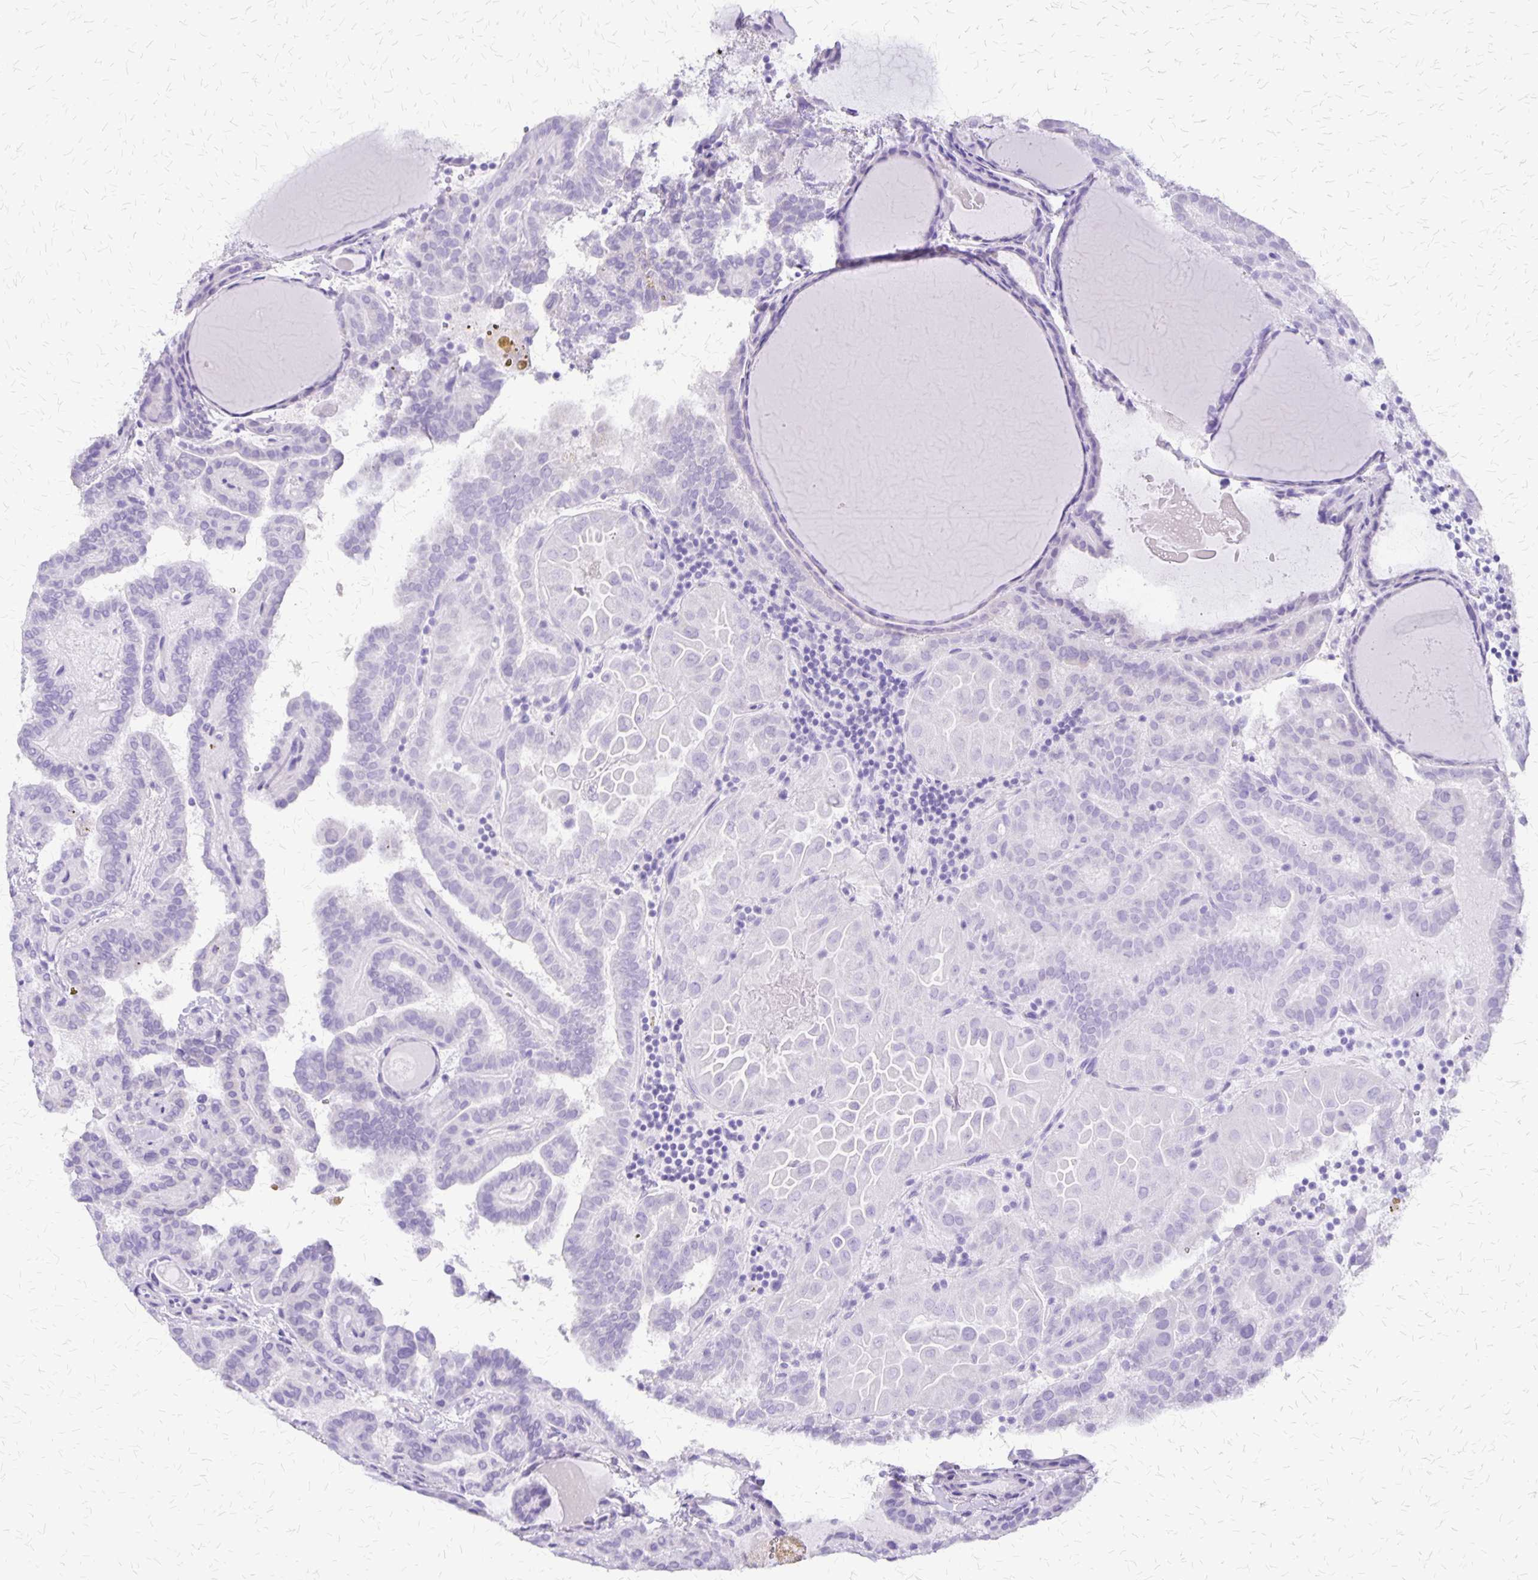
{"staining": {"intensity": "negative", "quantity": "none", "location": "none"}, "tissue": "thyroid cancer", "cell_type": "Tumor cells", "image_type": "cancer", "snomed": [{"axis": "morphology", "description": "Papillary adenocarcinoma, NOS"}, {"axis": "topography", "description": "Thyroid gland"}], "caption": "An immunohistochemistry image of thyroid cancer (papillary adenocarcinoma) is shown. There is no staining in tumor cells of thyroid cancer (papillary adenocarcinoma). (IHC, brightfield microscopy, high magnification).", "gene": "SLC13A2", "patient": {"sex": "female", "age": 46}}